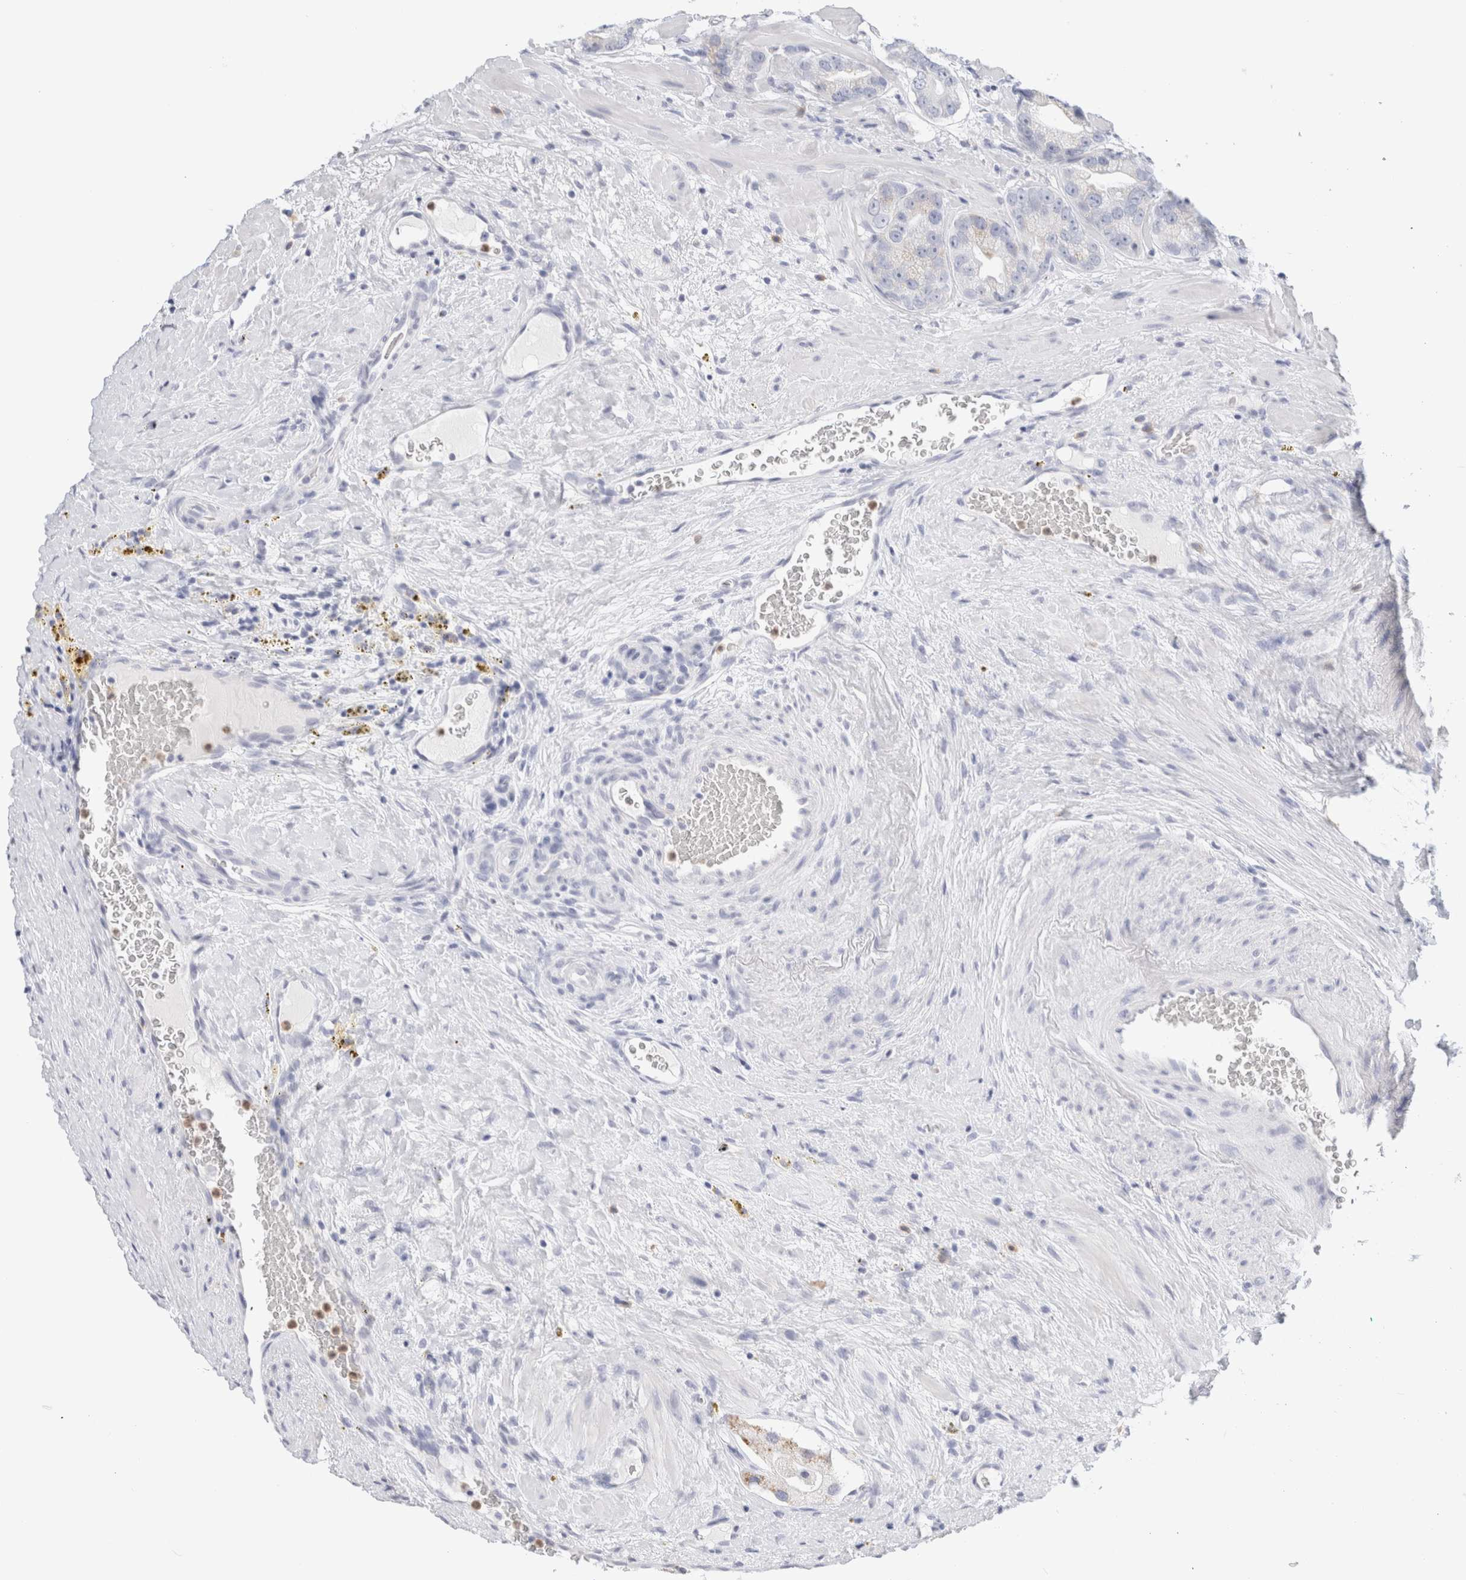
{"staining": {"intensity": "negative", "quantity": "none", "location": "none"}, "tissue": "prostate cancer", "cell_type": "Tumor cells", "image_type": "cancer", "snomed": [{"axis": "morphology", "description": "Adenocarcinoma, High grade"}, {"axis": "topography", "description": "Prostate"}], "caption": "Immunohistochemical staining of human adenocarcinoma (high-grade) (prostate) shows no significant expression in tumor cells. (DAB (3,3'-diaminobenzidine) immunohistochemistry (IHC) with hematoxylin counter stain).", "gene": "ARG1", "patient": {"sex": "male", "age": 63}}